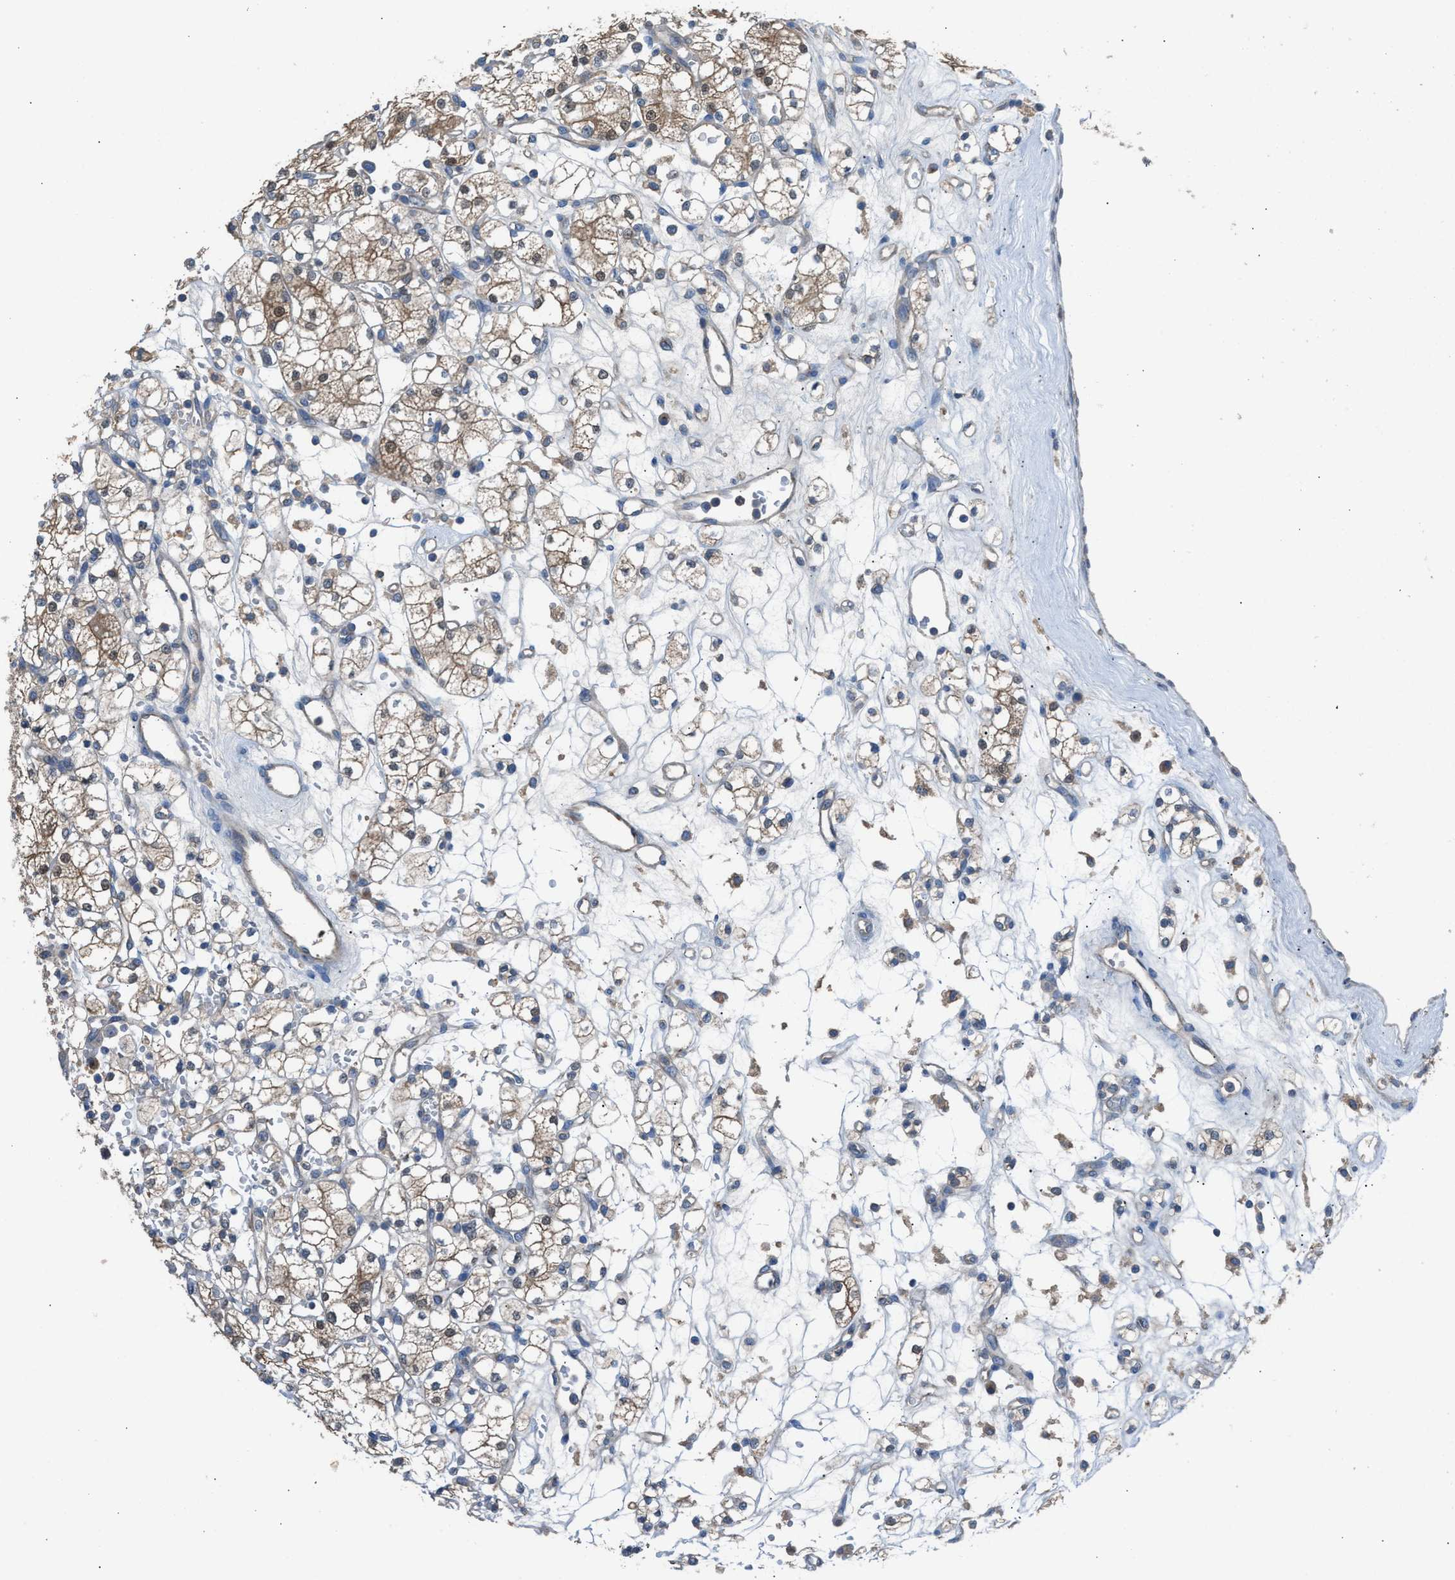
{"staining": {"intensity": "weak", "quantity": "25%-75%", "location": "cytoplasmic/membranous"}, "tissue": "renal cancer", "cell_type": "Tumor cells", "image_type": "cancer", "snomed": [{"axis": "morphology", "description": "Adenocarcinoma, NOS"}, {"axis": "topography", "description": "Kidney"}], "caption": "Approximately 25%-75% of tumor cells in human adenocarcinoma (renal) demonstrate weak cytoplasmic/membranous protein expression as visualized by brown immunohistochemical staining.", "gene": "NQO2", "patient": {"sex": "male", "age": 77}}